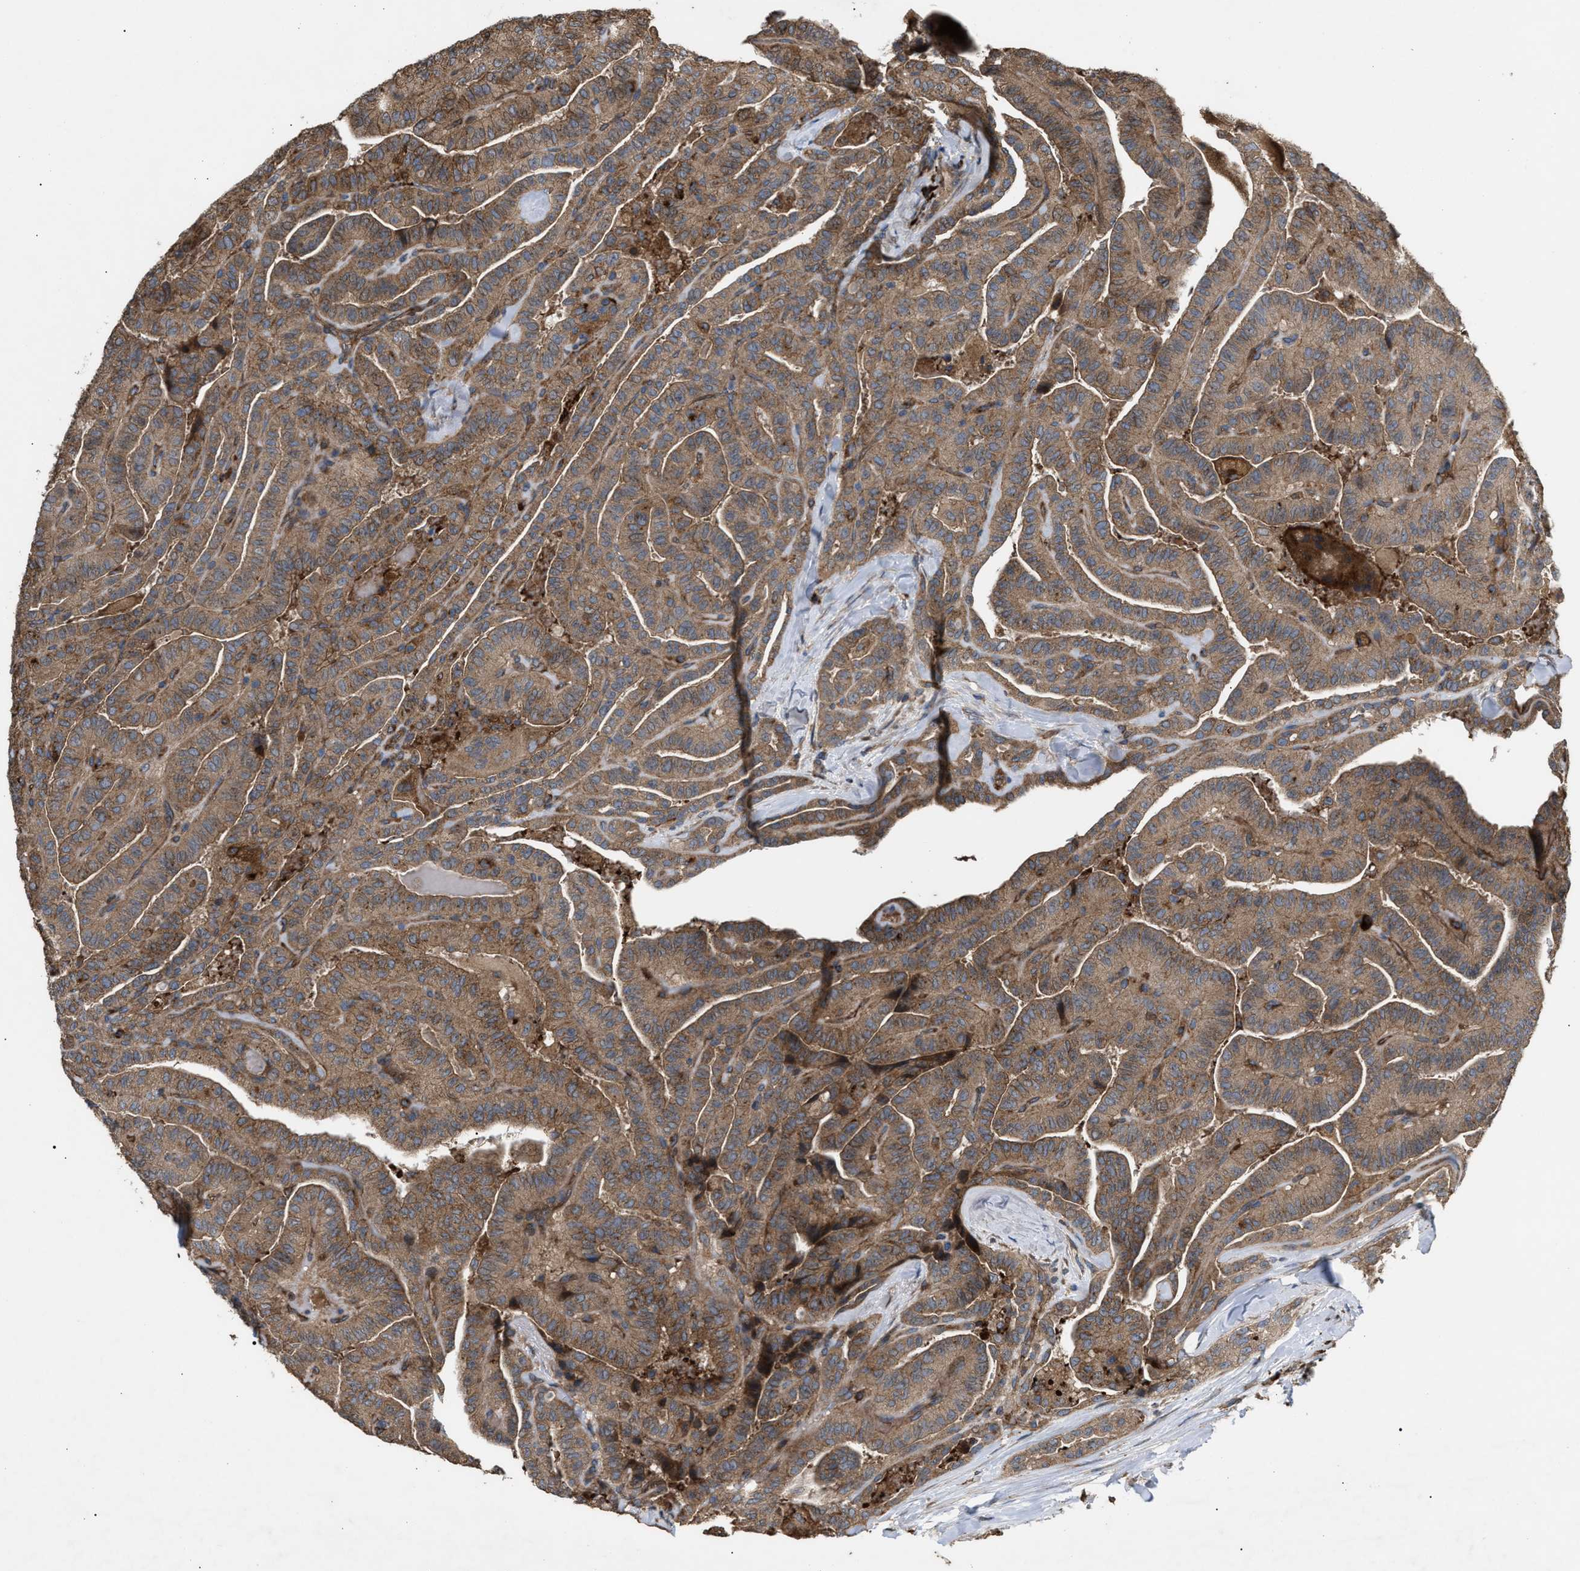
{"staining": {"intensity": "moderate", "quantity": ">75%", "location": "cytoplasmic/membranous"}, "tissue": "thyroid cancer", "cell_type": "Tumor cells", "image_type": "cancer", "snomed": [{"axis": "morphology", "description": "Papillary adenocarcinoma, NOS"}, {"axis": "topography", "description": "Thyroid gland"}], "caption": "Human papillary adenocarcinoma (thyroid) stained with a protein marker exhibits moderate staining in tumor cells.", "gene": "GCC1", "patient": {"sex": "male", "age": 77}}